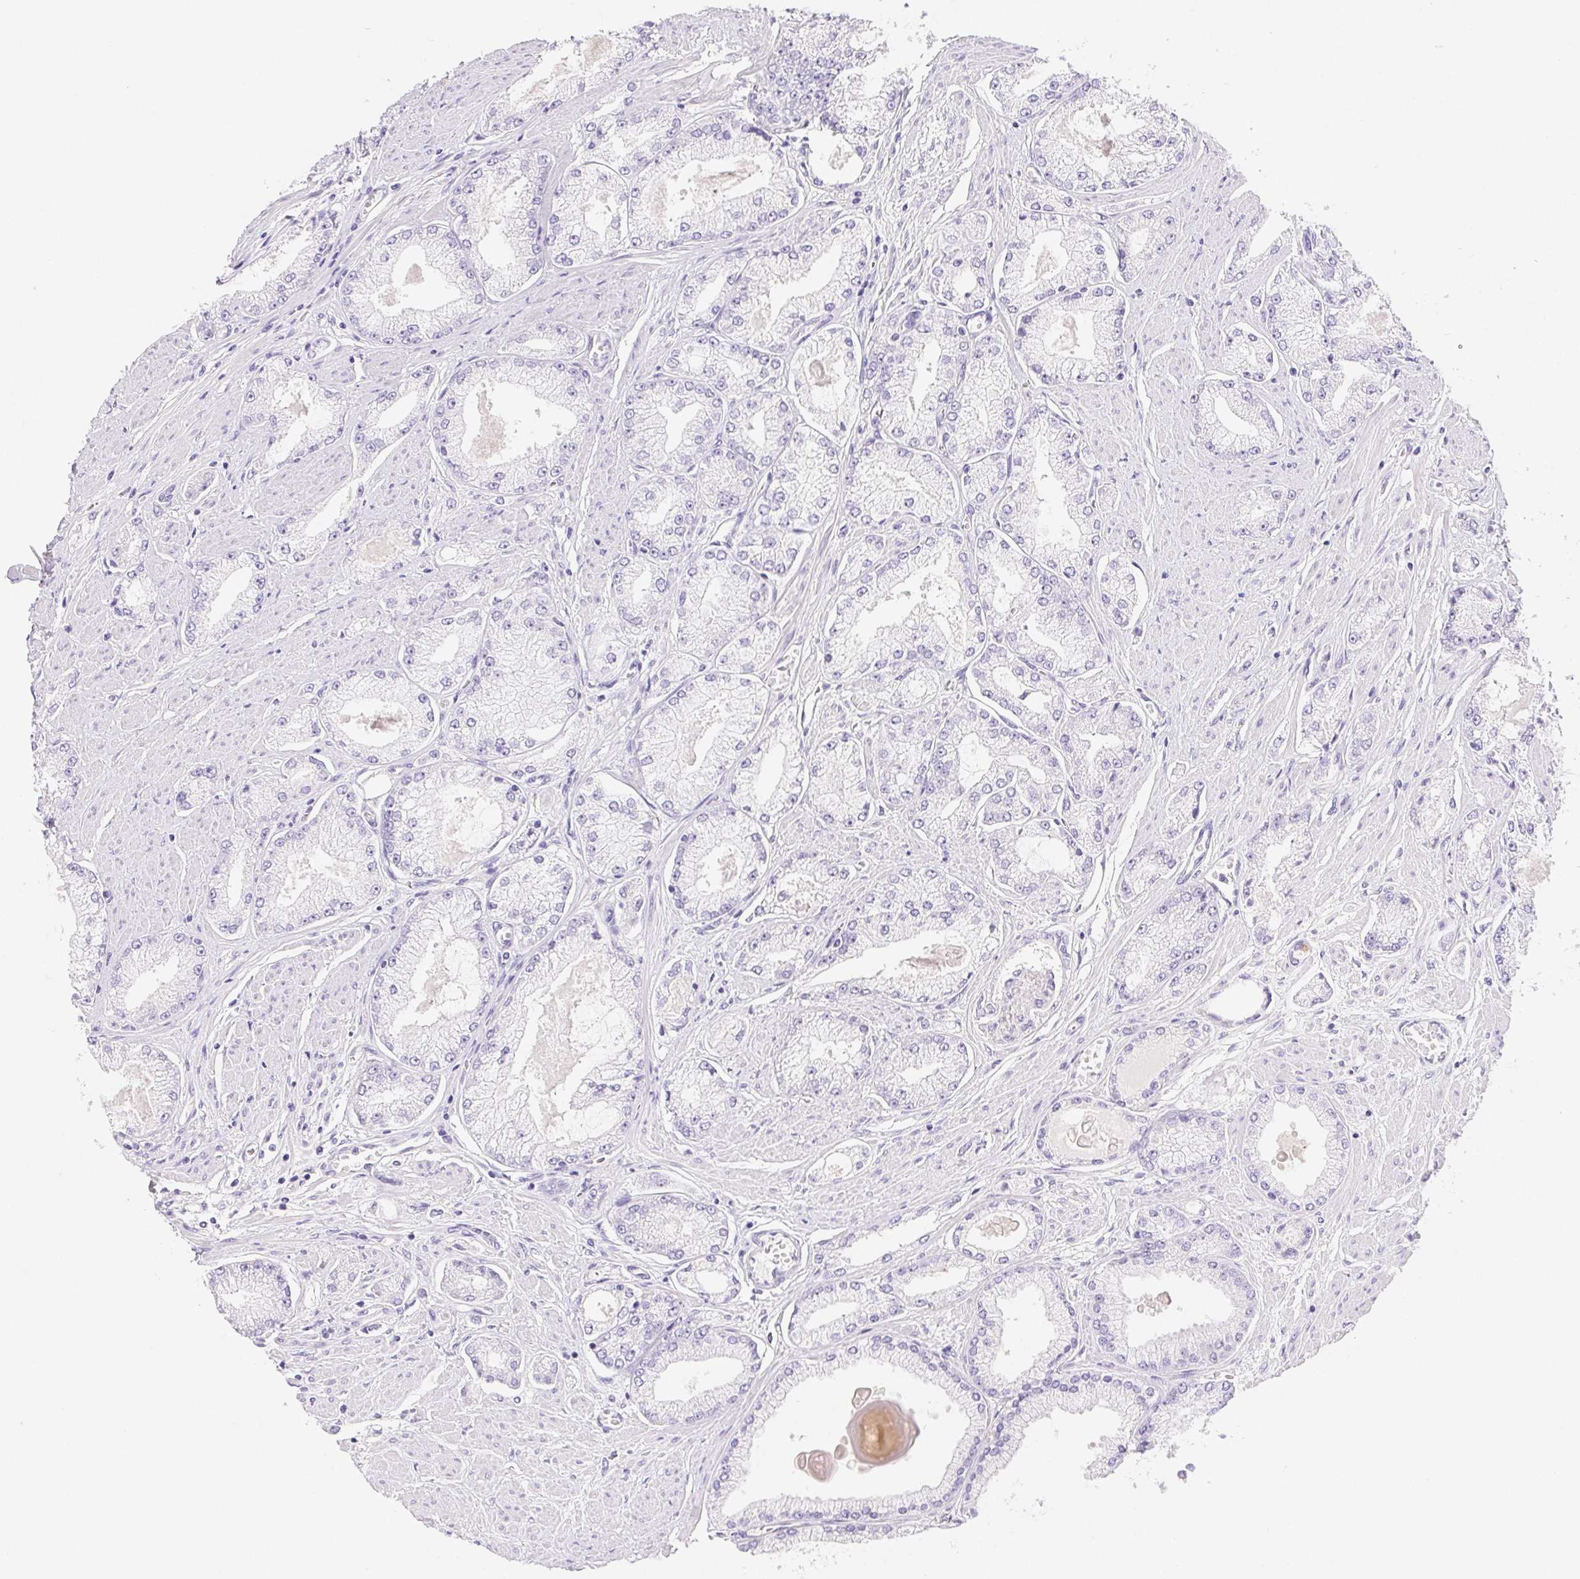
{"staining": {"intensity": "negative", "quantity": "none", "location": "none"}, "tissue": "prostate cancer", "cell_type": "Tumor cells", "image_type": "cancer", "snomed": [{"axis": "morphology", "description": "Adenocarcinoma, High grade"}, {"axis": "topography", "description": "Prostate"}], "caption": "This is a micrograph of immunohistochemistry (IHC) staining of prostate cancer, which shows no positivity in tumor cells. (DAB (3,3'-diaminobenzidine) immunohistochemistry with hematoxylin counter stain).", "gene": "PNLIP", "patient": {"sex": "male", "age": 68}}